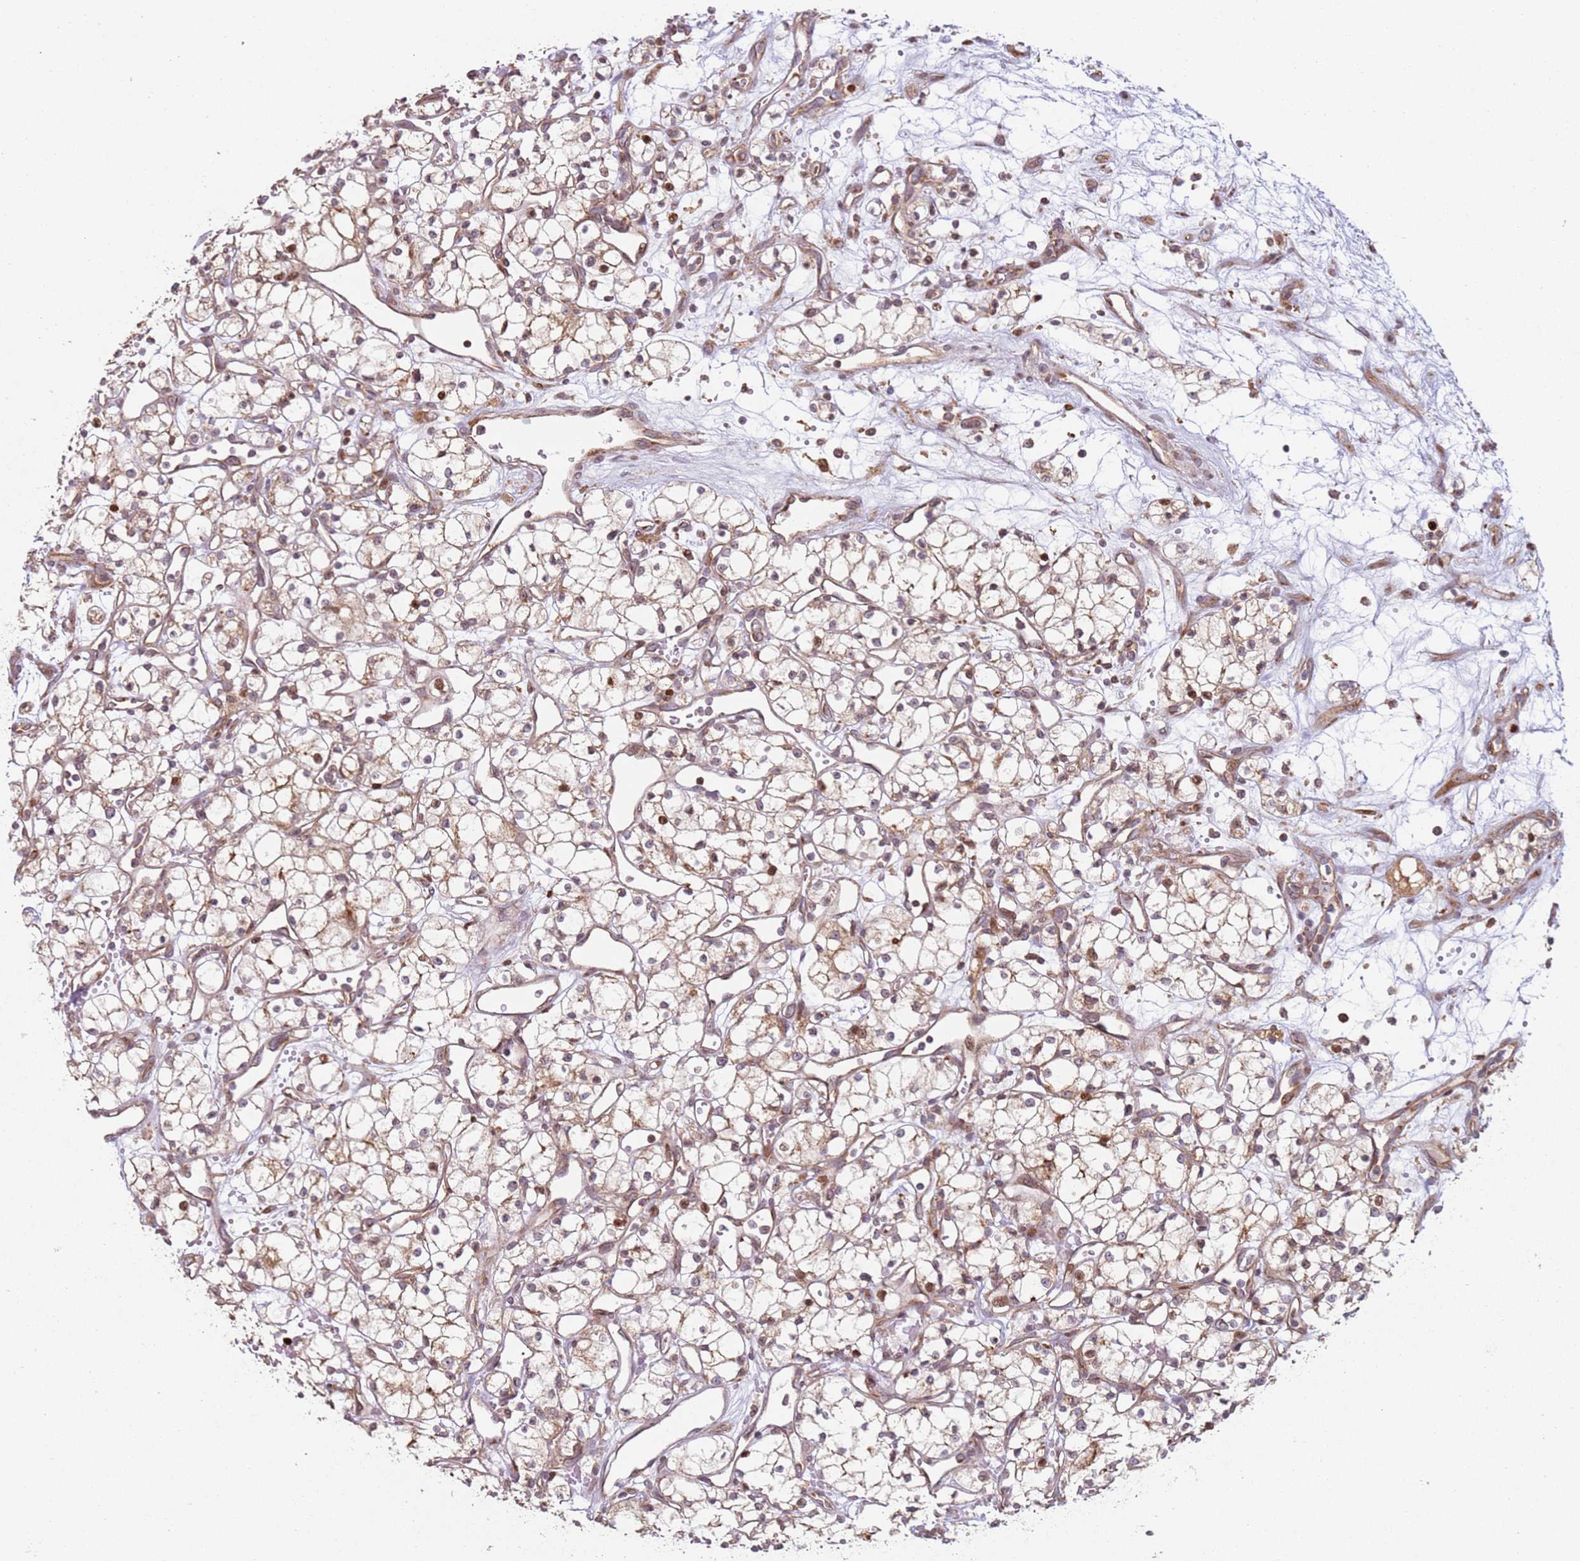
{"staining": {"intensity": "moderate", "quantity": "25%-75%", "location": "cytoplasmic/membranous,nuclear"}, "tissue": "renal cancer", "cell_type": "Tumor cells", "image_type": "cancer", "snomed": [{"axis": "morphology", "description": "Adenocarcinoma, NOS"}, {"axis": "topography", "description": "Kidney"}], "caption": "High-magnification brightfield microscopy of renal adenocarcinoma stained with DAB (brown) and counterstained with hematoxylin (blue). tumor cells exhibit moderate cytoplasmic/membranous and nuclear positivity is identified in approximately25%-75% of cells.", "gene": "HNRNPLL", "patient": {"sex": "male", "age": 59}}